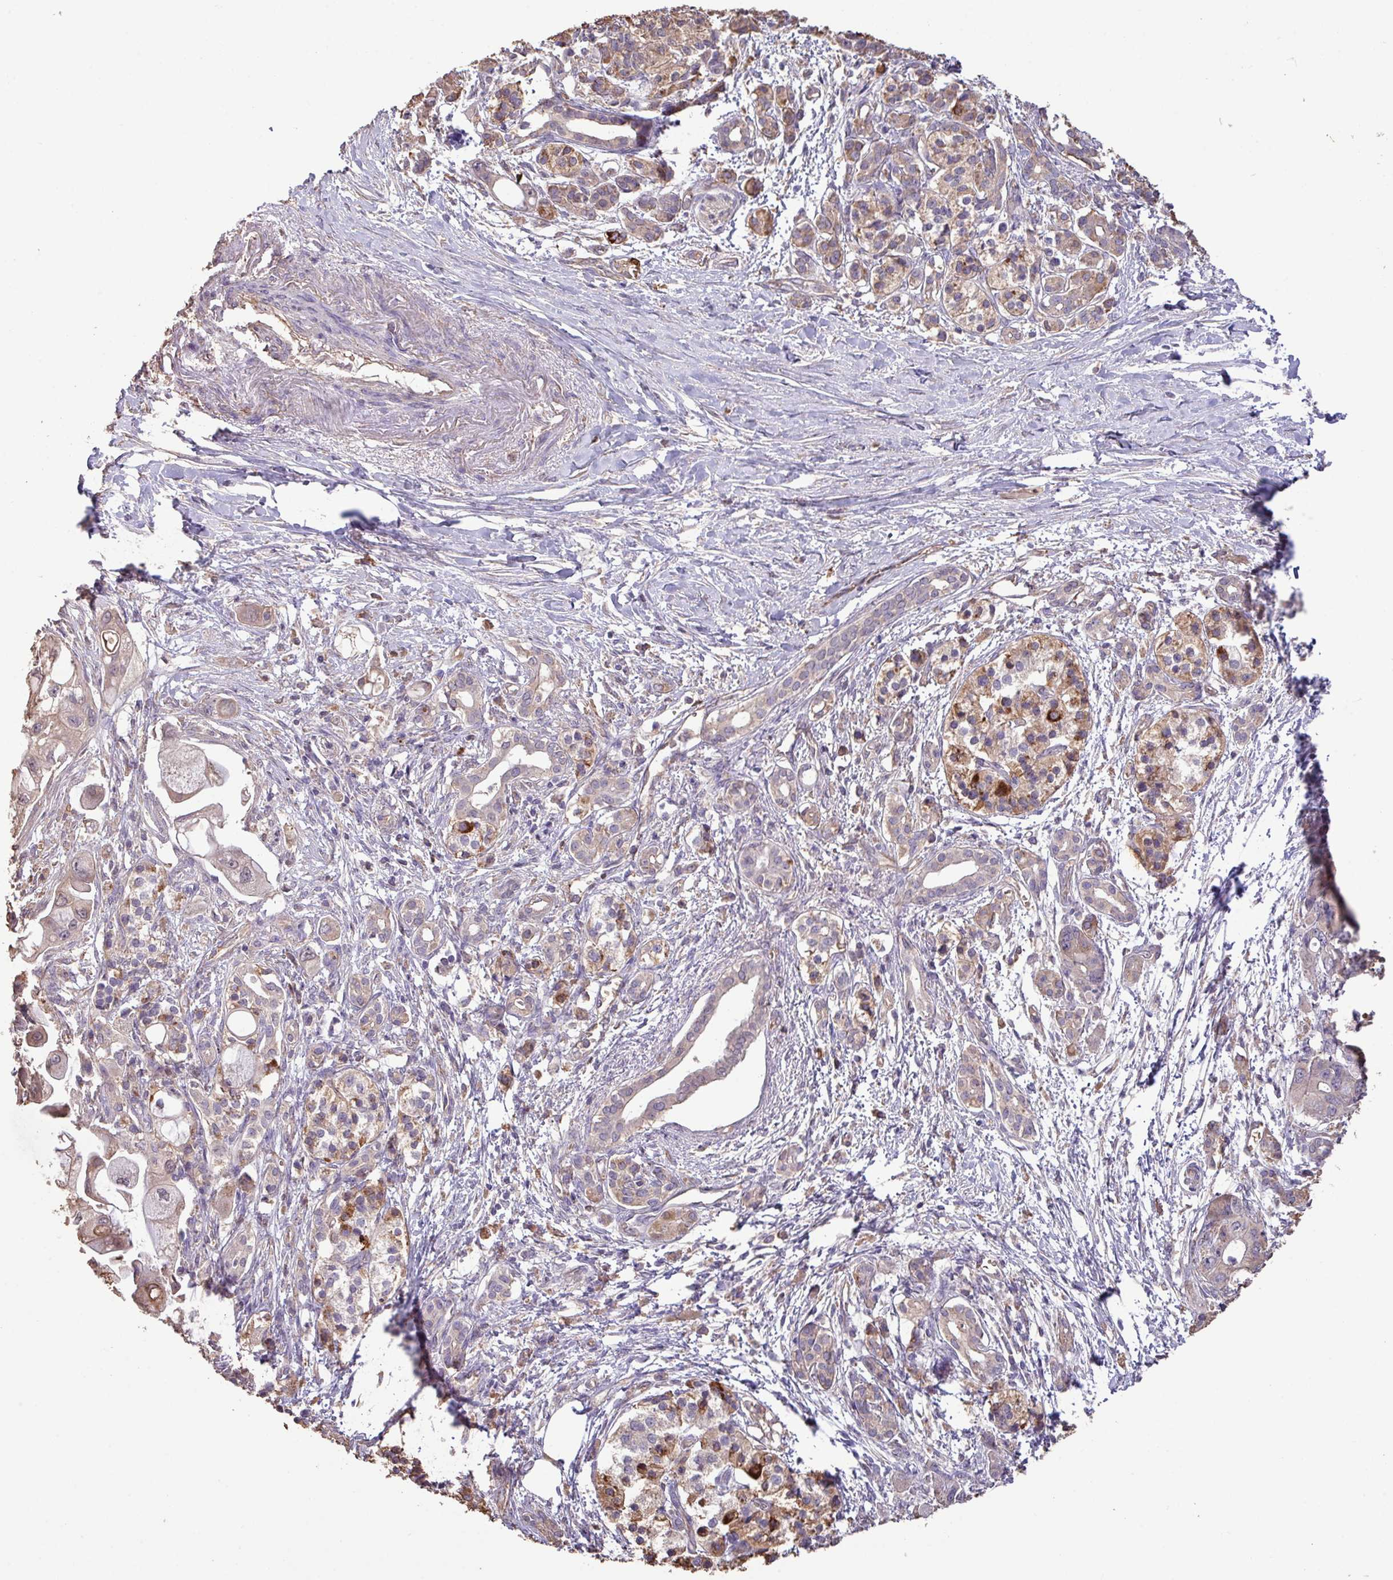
{"staining": {"intensity": "weak", "quantity": "25%-75%", "location": "cytoplasmic/membranous"}, "tissue": "pancreatic cancer", "cell_type": "Tumor cells", "image_type": "cancer", "snomed": [{"axis": "morphology", "description": "Adenocarcinoma, NOS"}, {"axis": "topography", "description": "Pancreas"}], "caption": "Human pancreatic cancer stained with a protein marker shows weak staining in tumor cells.", "gene": "CAMK2B", "patient": {"sex": "male", "age": 68}}